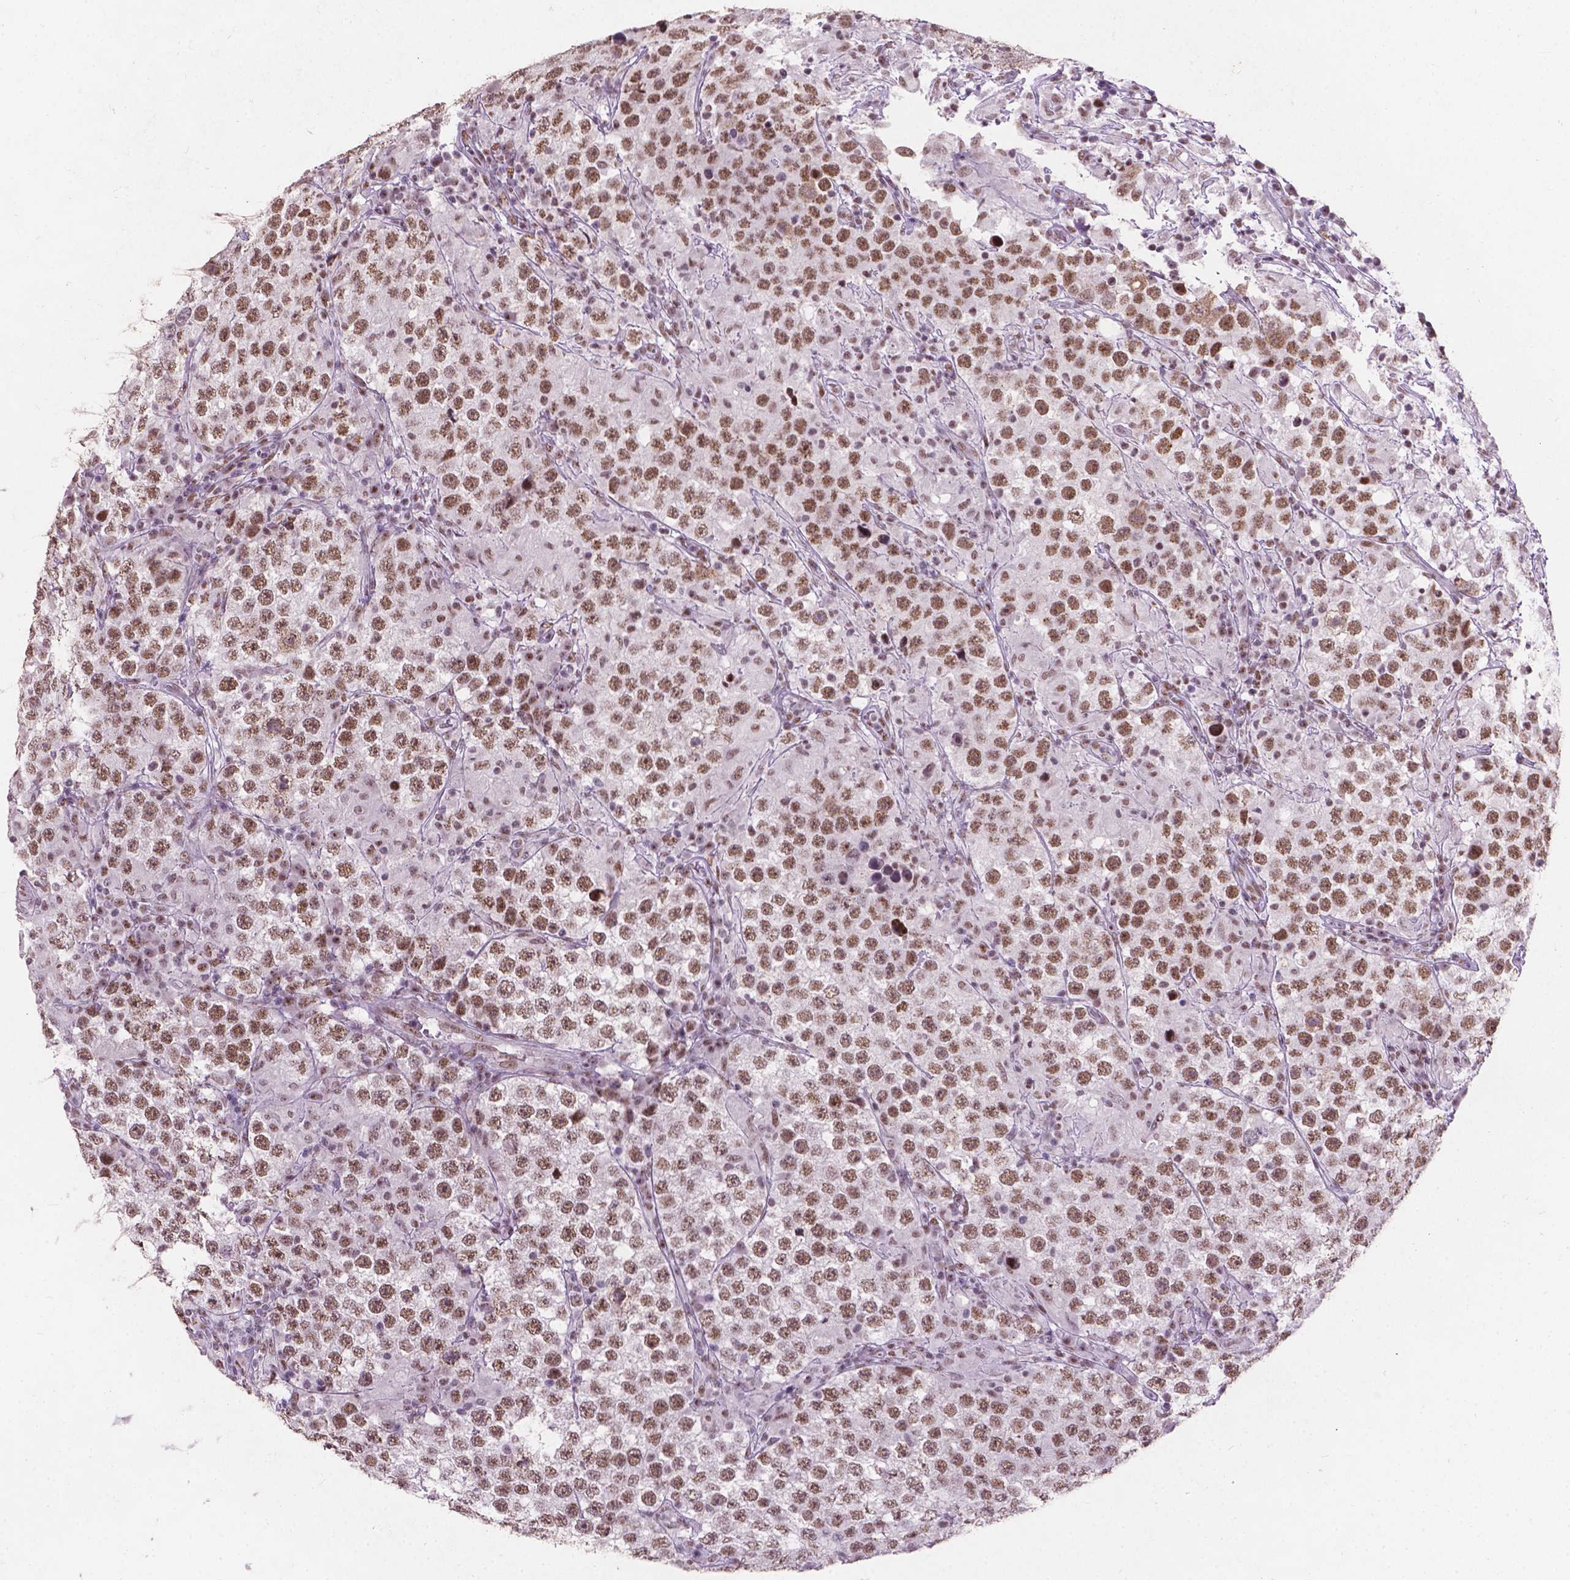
{"staining": {"intensity": "weak", "quantity": "25%-75%", "location": "nuclear"}, "tissue": "testis cancer", "cell_type": "Tumor cells", "image_type": "cancer", "snomed": [{"axis": "morphology", "description": "Seminoma, NOS"}, {"axis": "morphology", "description": "Carcinoma, Embryonal, NOS"}, {"axis": "topography", "description": "Testis"}], "caption": "IHC micrograph of human testis cancer stained for a protein (brown), which reveals low levels of weak nuclear staining in about 25%-75% of tumor cells.", "gene": "COIL", "patient": {"sex": "male", "age": 41}}